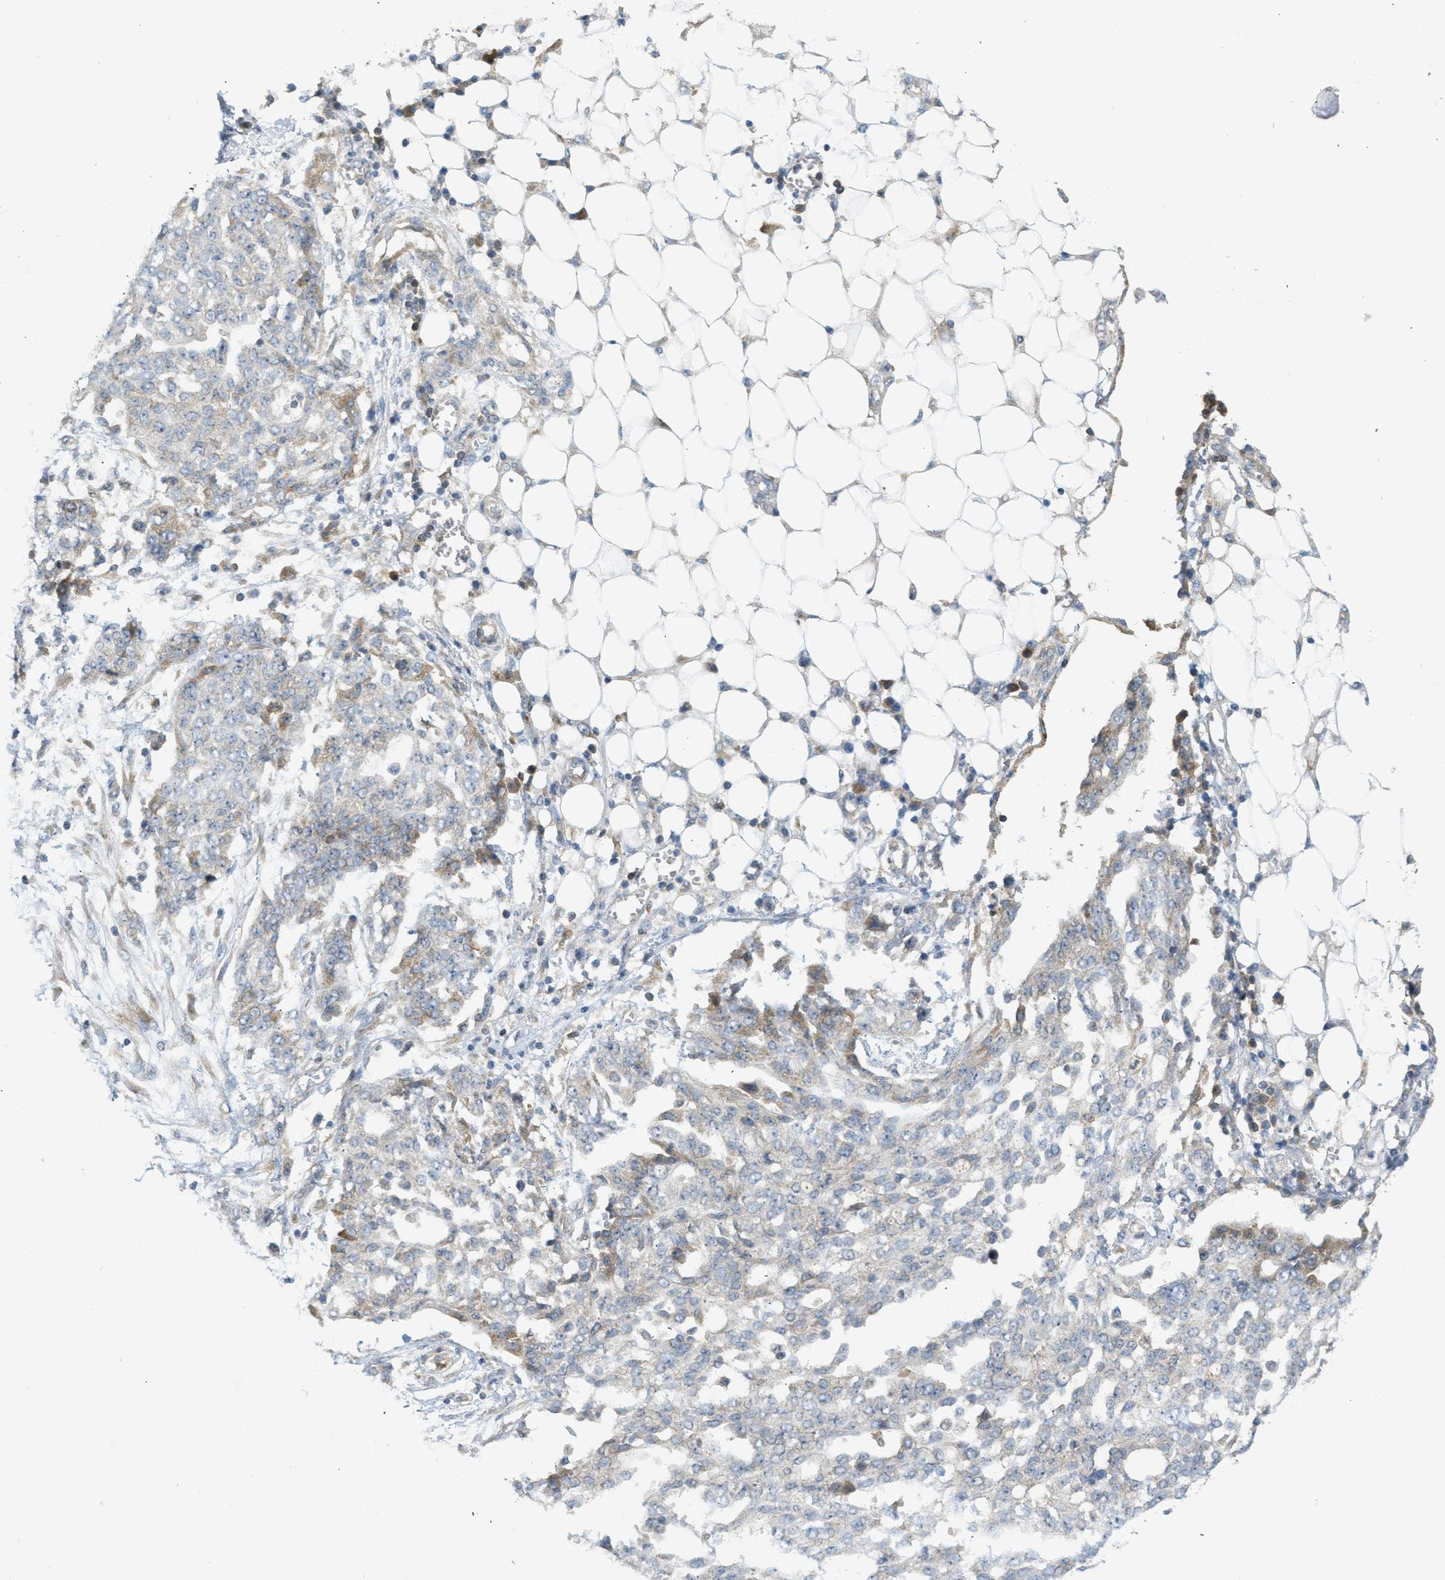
{"staining": {"intensity": "negative", "quantity": "none", "location": "none"}, "tissue": "ovarian cancer", "cell_type": "Tumor cells", "image_type": "cancer", "snomed": [{"axis": "morphology", "description": "Cystadenocarcinoma, serous, NOS"}, {"axis": "topography", "description": "Soft tissue"}, {"axis": "topography", "description": "Ovary"}], "caption": "Human serous cystadenocarcinoma (ovarian) stained for a protein using IHC demonstrates no expression in tumor cells.", "gene": "PROC", "patient": {"sex": "female", "age": 57}}